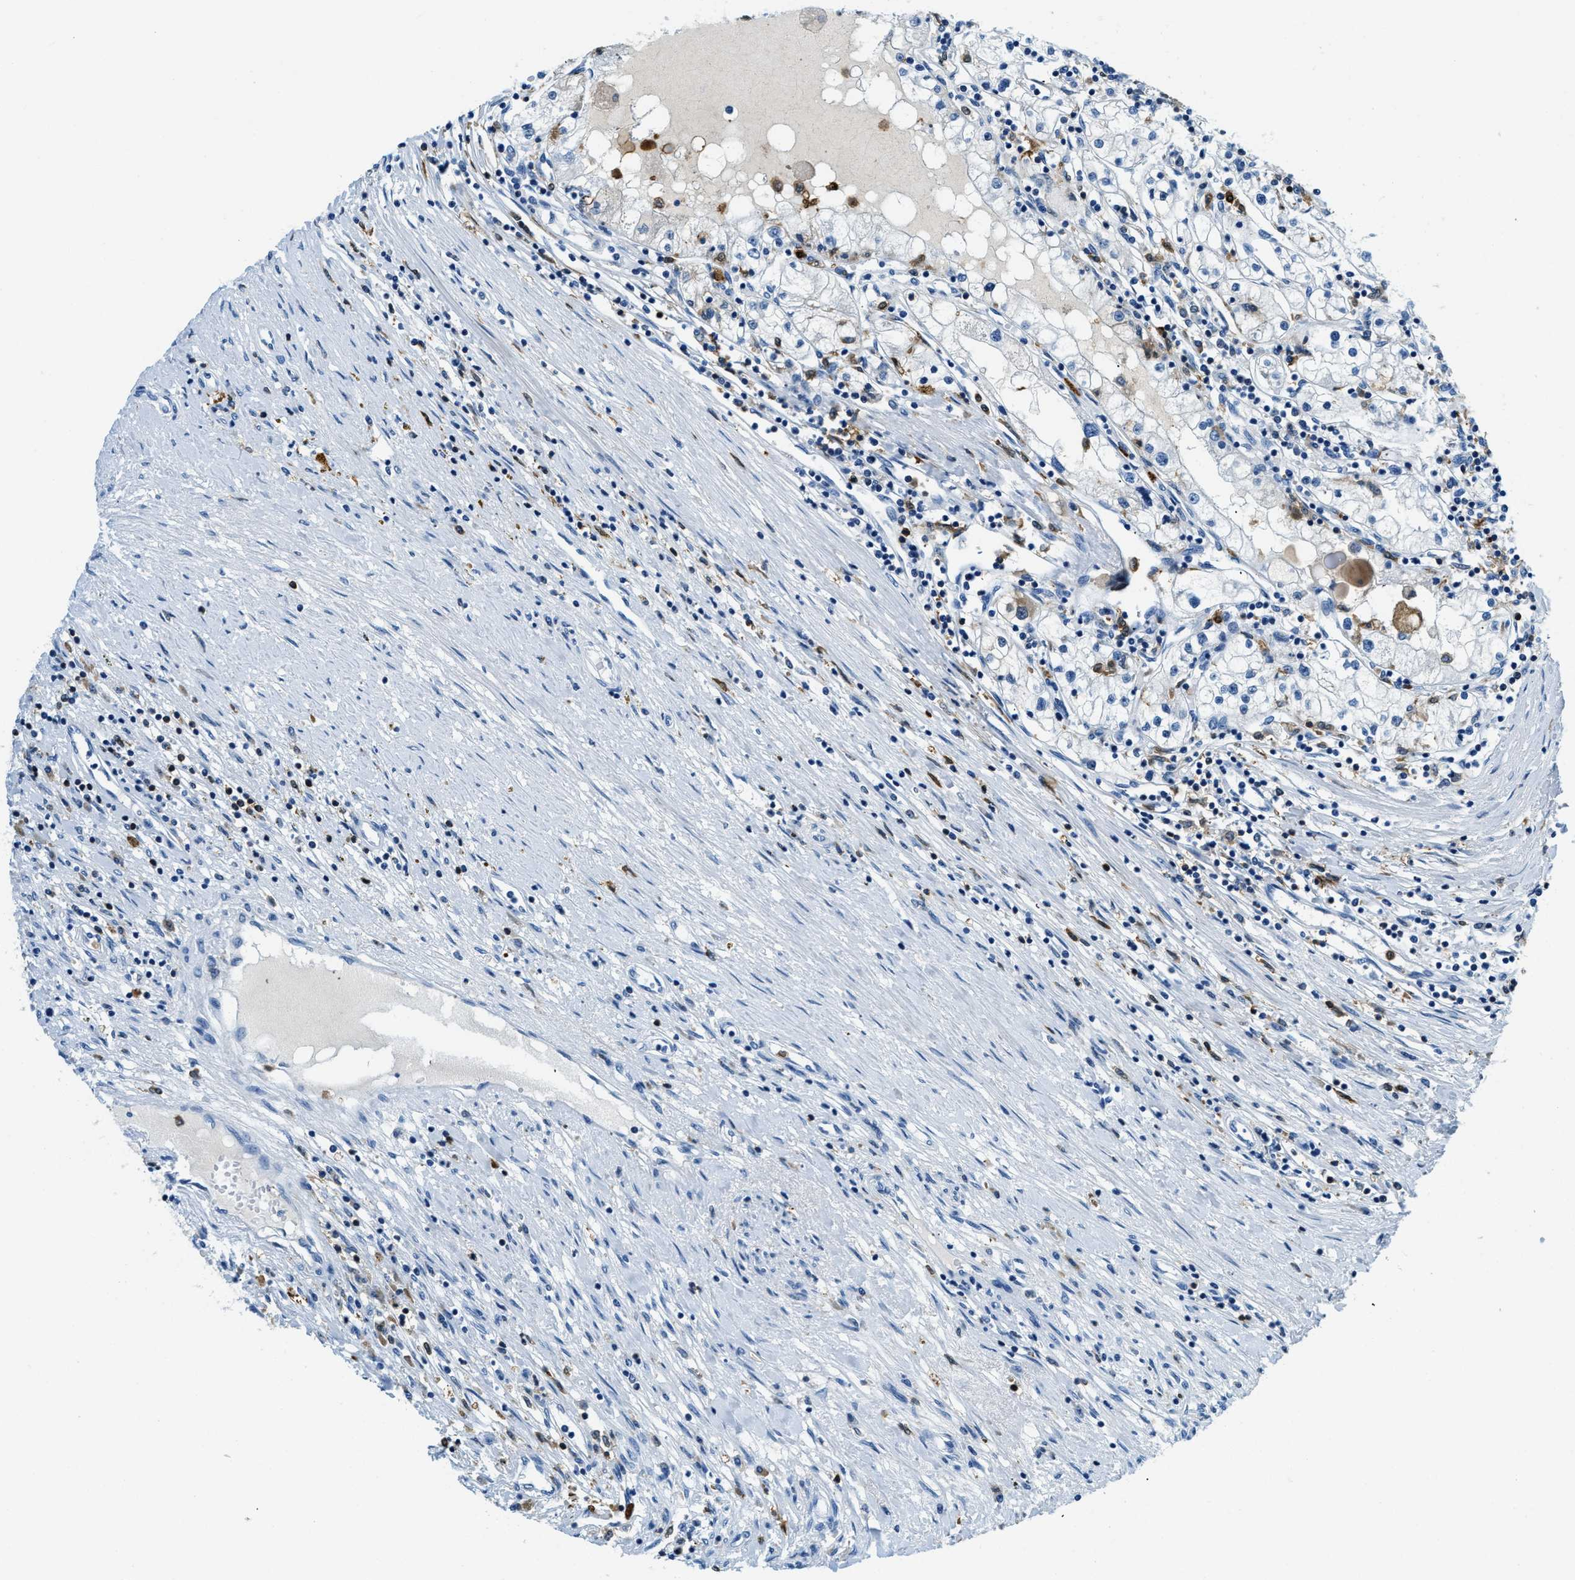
{"staining": {"intensity": "negative", "quantity": "none", "location": "none"}, "tissue": "renal cancer", "cell_type": "Tumor cells", "image_type": "cancer", "snomed": [{"axis": "morphology", "description": "Adenocarcinoma, NOS"}, {"axis": "topography", "description": "Kidney"}], "caption": "IHC image of adenocarcinoma (renal) stained for a protein (brown), which displays no expression in tumor cells. (DAB (3,3'-diaminobenzidine) IHC with hematoxylin counter stain).", "gene": "CAPG", "patient": {"sex": "male", "age": 68}}